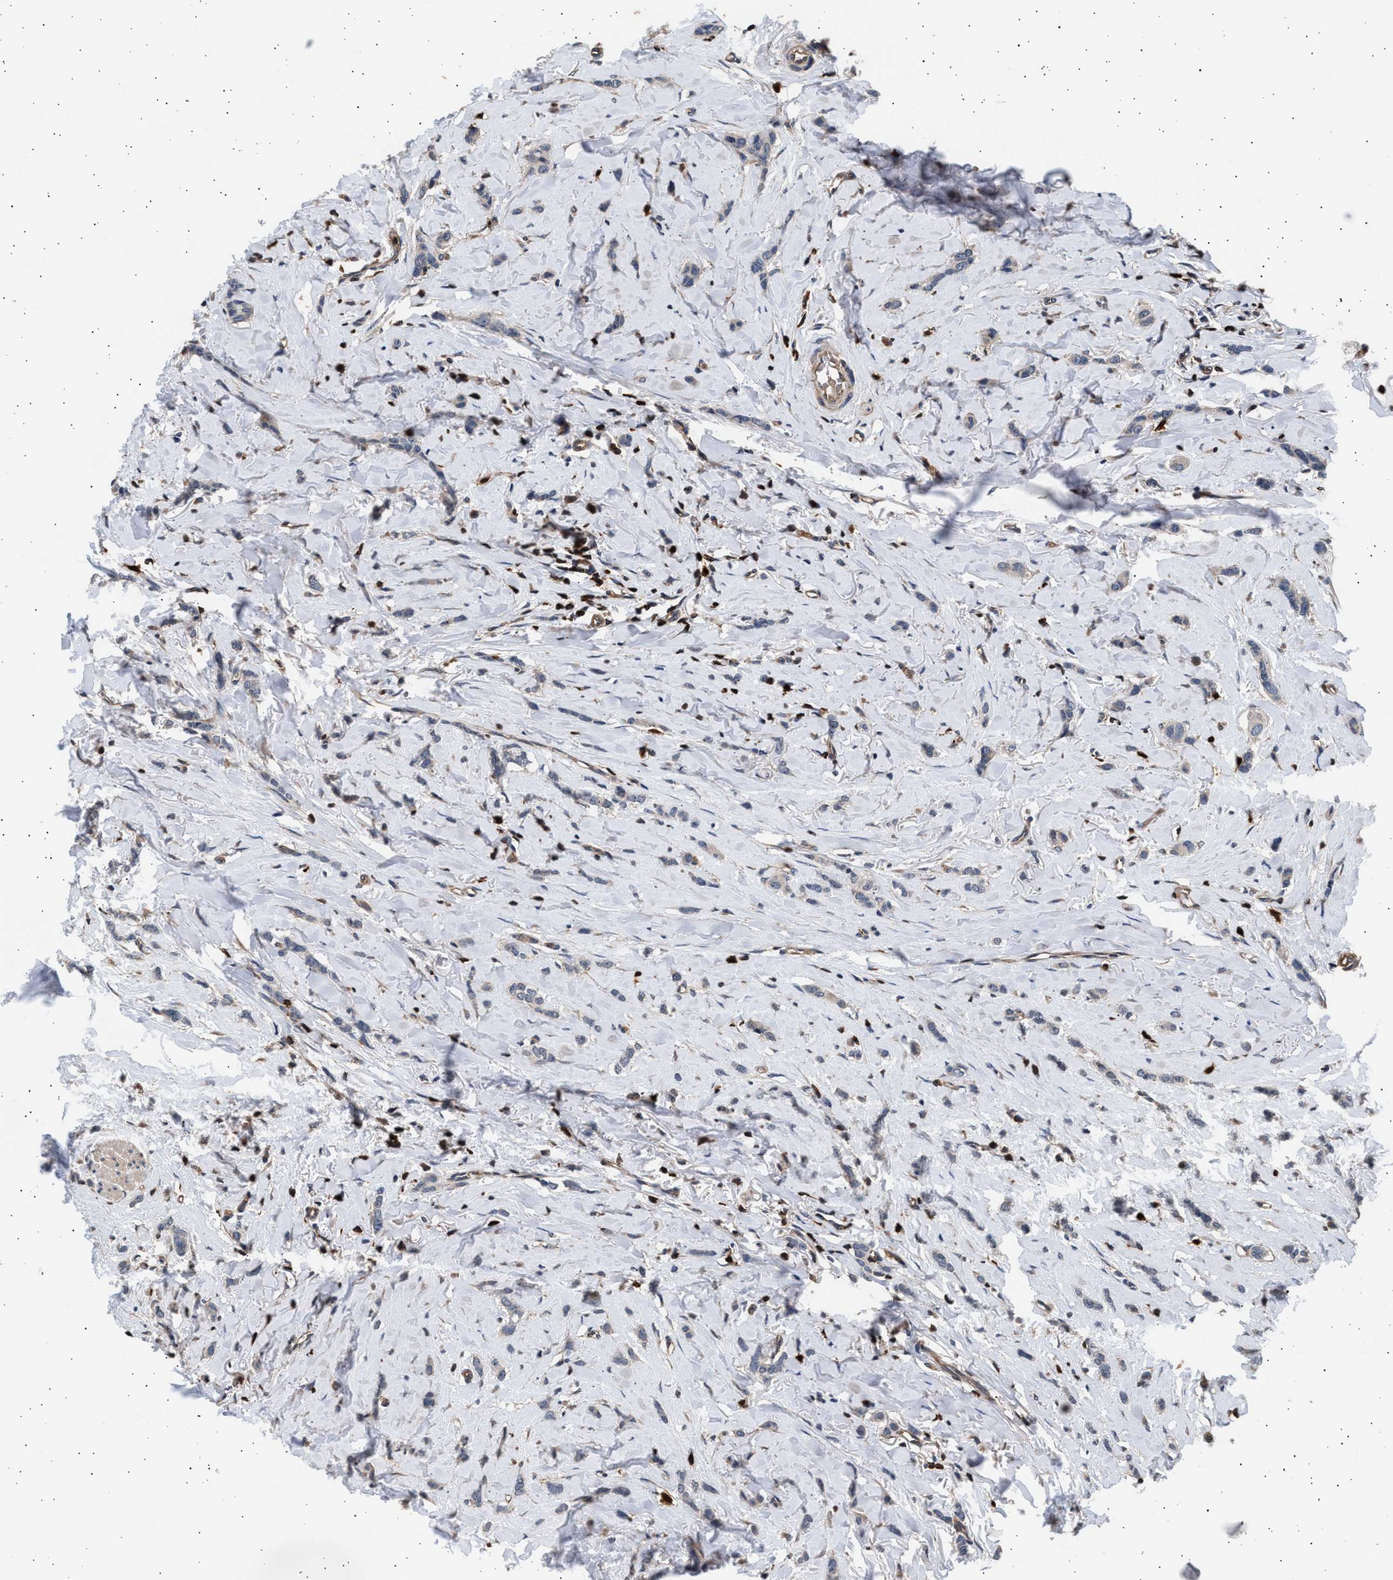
{"staining": {"intensity": "negative", "quantity": "none", "location": "none"}, "tissue": "breast cancer", "cell_type": "Tumor cells", "image_type": "cancer", "snomed": [{"axis": "morphology", "description": "Lobular carcinoma"}, {"axis": "topography", "description": "Skin"}, {"axis": "topography", "description": "Breast"}], "caption": "DAB immunohistochemical staining of breast lobular carcinoma shows no significant positivity in tumor cells.", "gene": "GRAP2", "patient": {"sex": "female", "age": 46}}